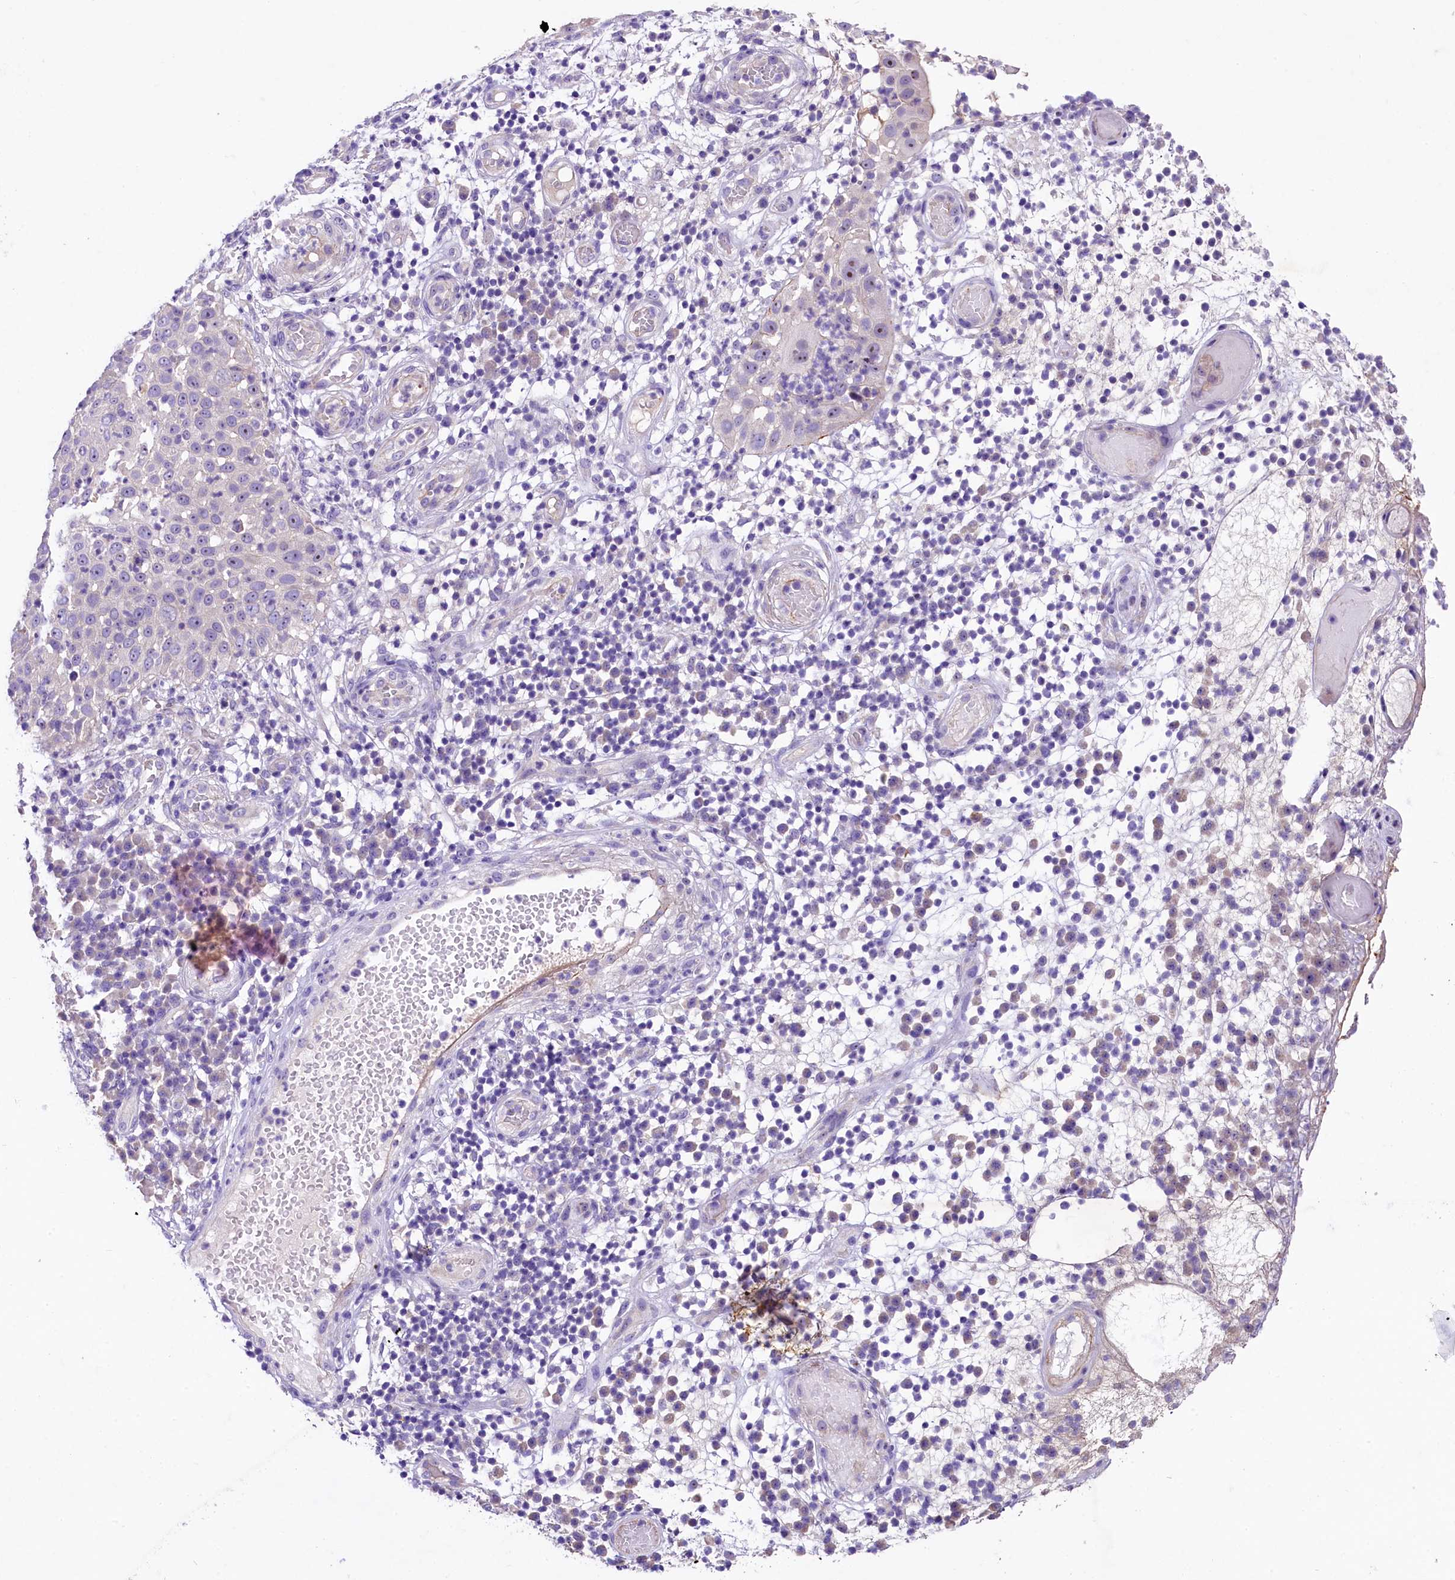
{"staining": {"intensity": "negative", "quantity": "none", "location": "none"}, "tissue": "skin cancer", "cell_type": "Tumor cells", "image_type": "cancer", "snomed": [{"axis": "morphology", "description": "Squamous cell carcinoma, NOS"}, {"axis": "topography", "description": "Skin"}], "caption": "This is a histopathology image of immunohistochemistry staining of skin cancer, which shows no staining in tumor cells.", "gene": "UBXN6", "patient": {"sex": "female", "age": 44}}